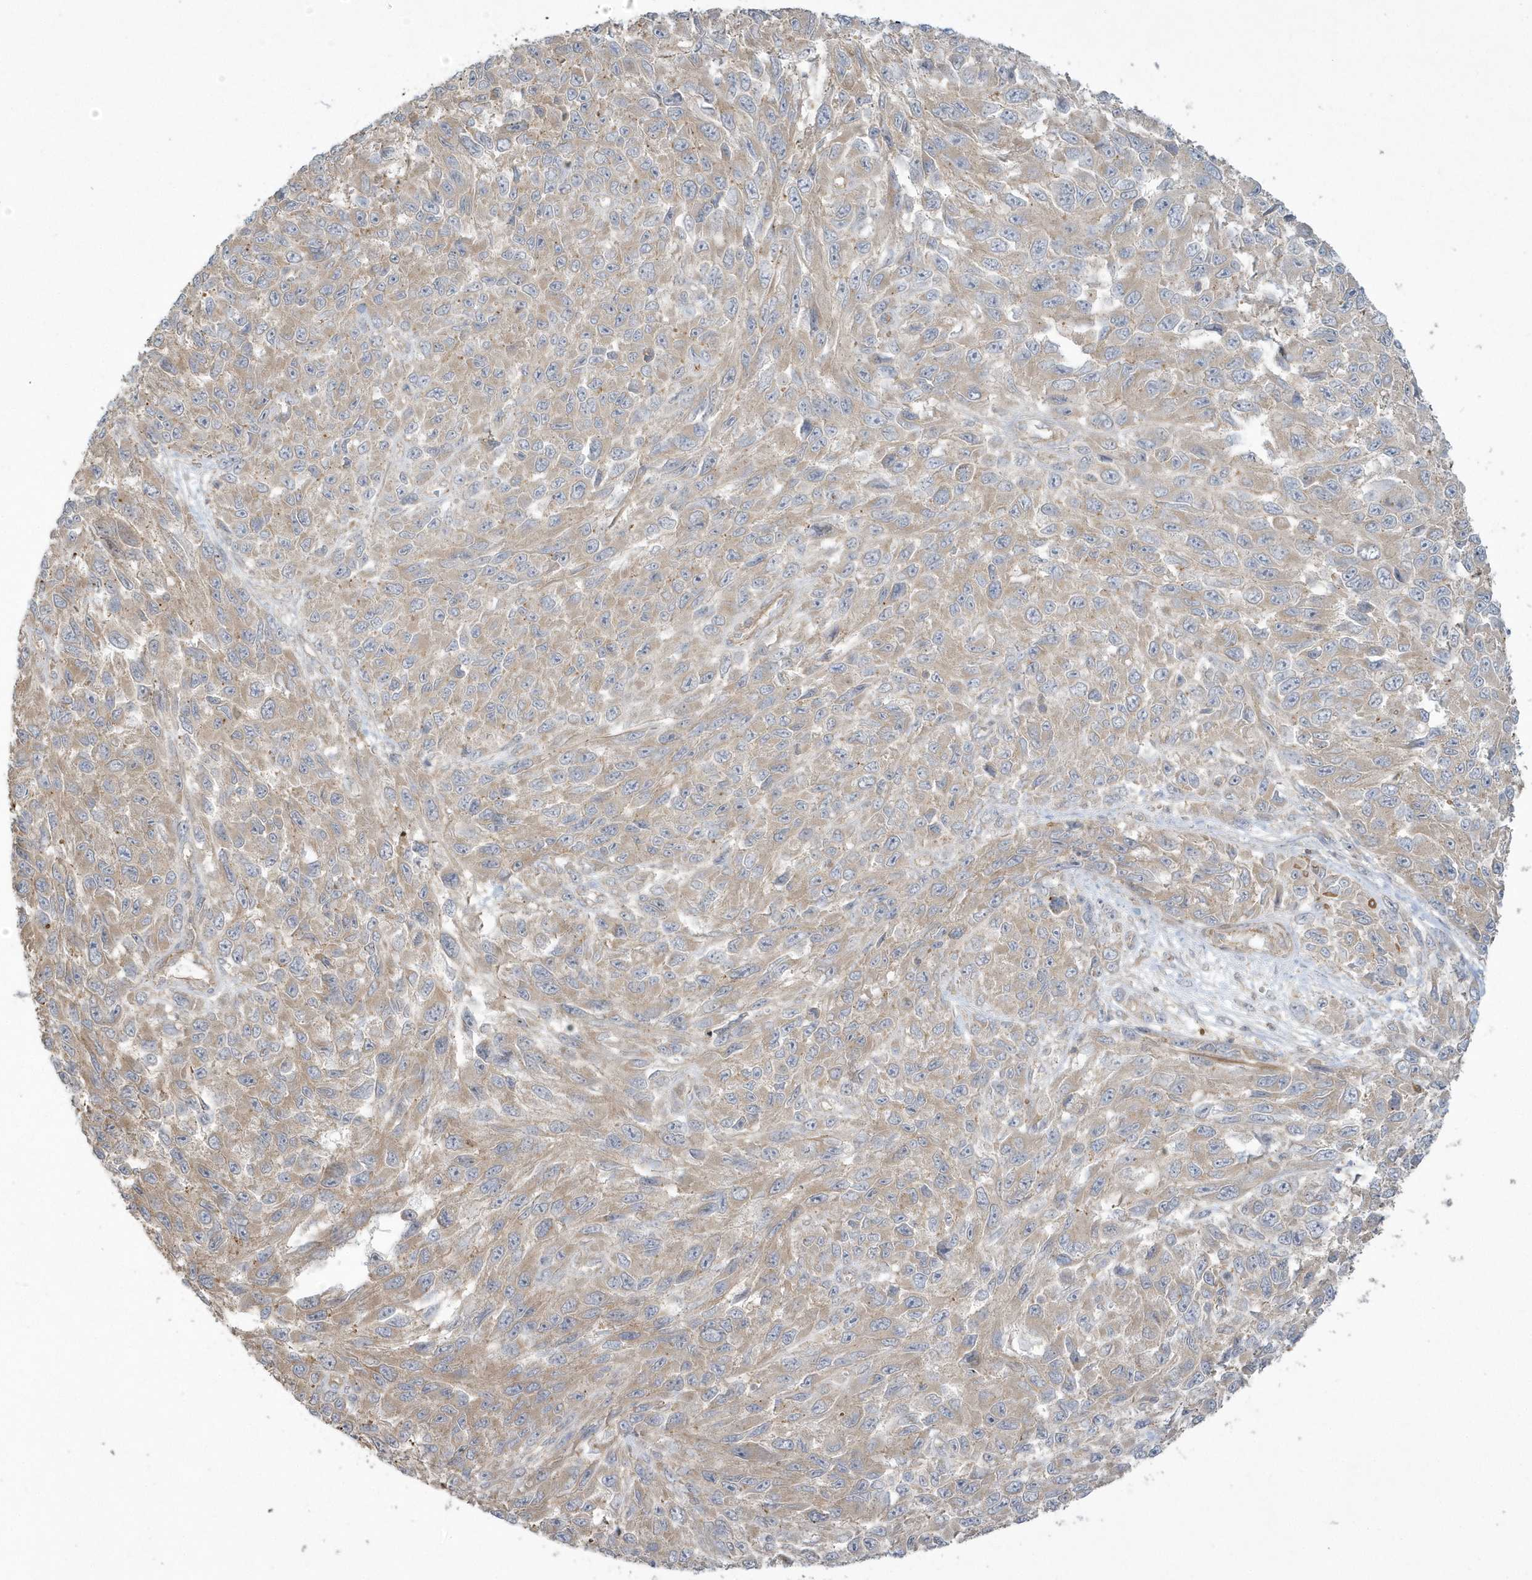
{"staining": {"intensity": "weak", "quantity": "25%-75%", "location": "cytoplasmic/membranous"}, "tissue": "melanoma", "cell_type": "Tumor cells", "image_type": "cancer", "snomed": [{"axis": "morphology", "description": "Malignant melanoma, NOS"}, {"axis": "topography", "description": "Skin"}], "caption": "Protein staining of malignant melanoma tissue exhibits weak cytoplasmic/membranous staining in approximately 25%-75% of tumor cells. (DAB (3,3'-diaminobenzidine) IHC with brightfield microscopy, high magnification).", "gene": "ARMC8", "patient": {"sex": "female", "age": 96}}